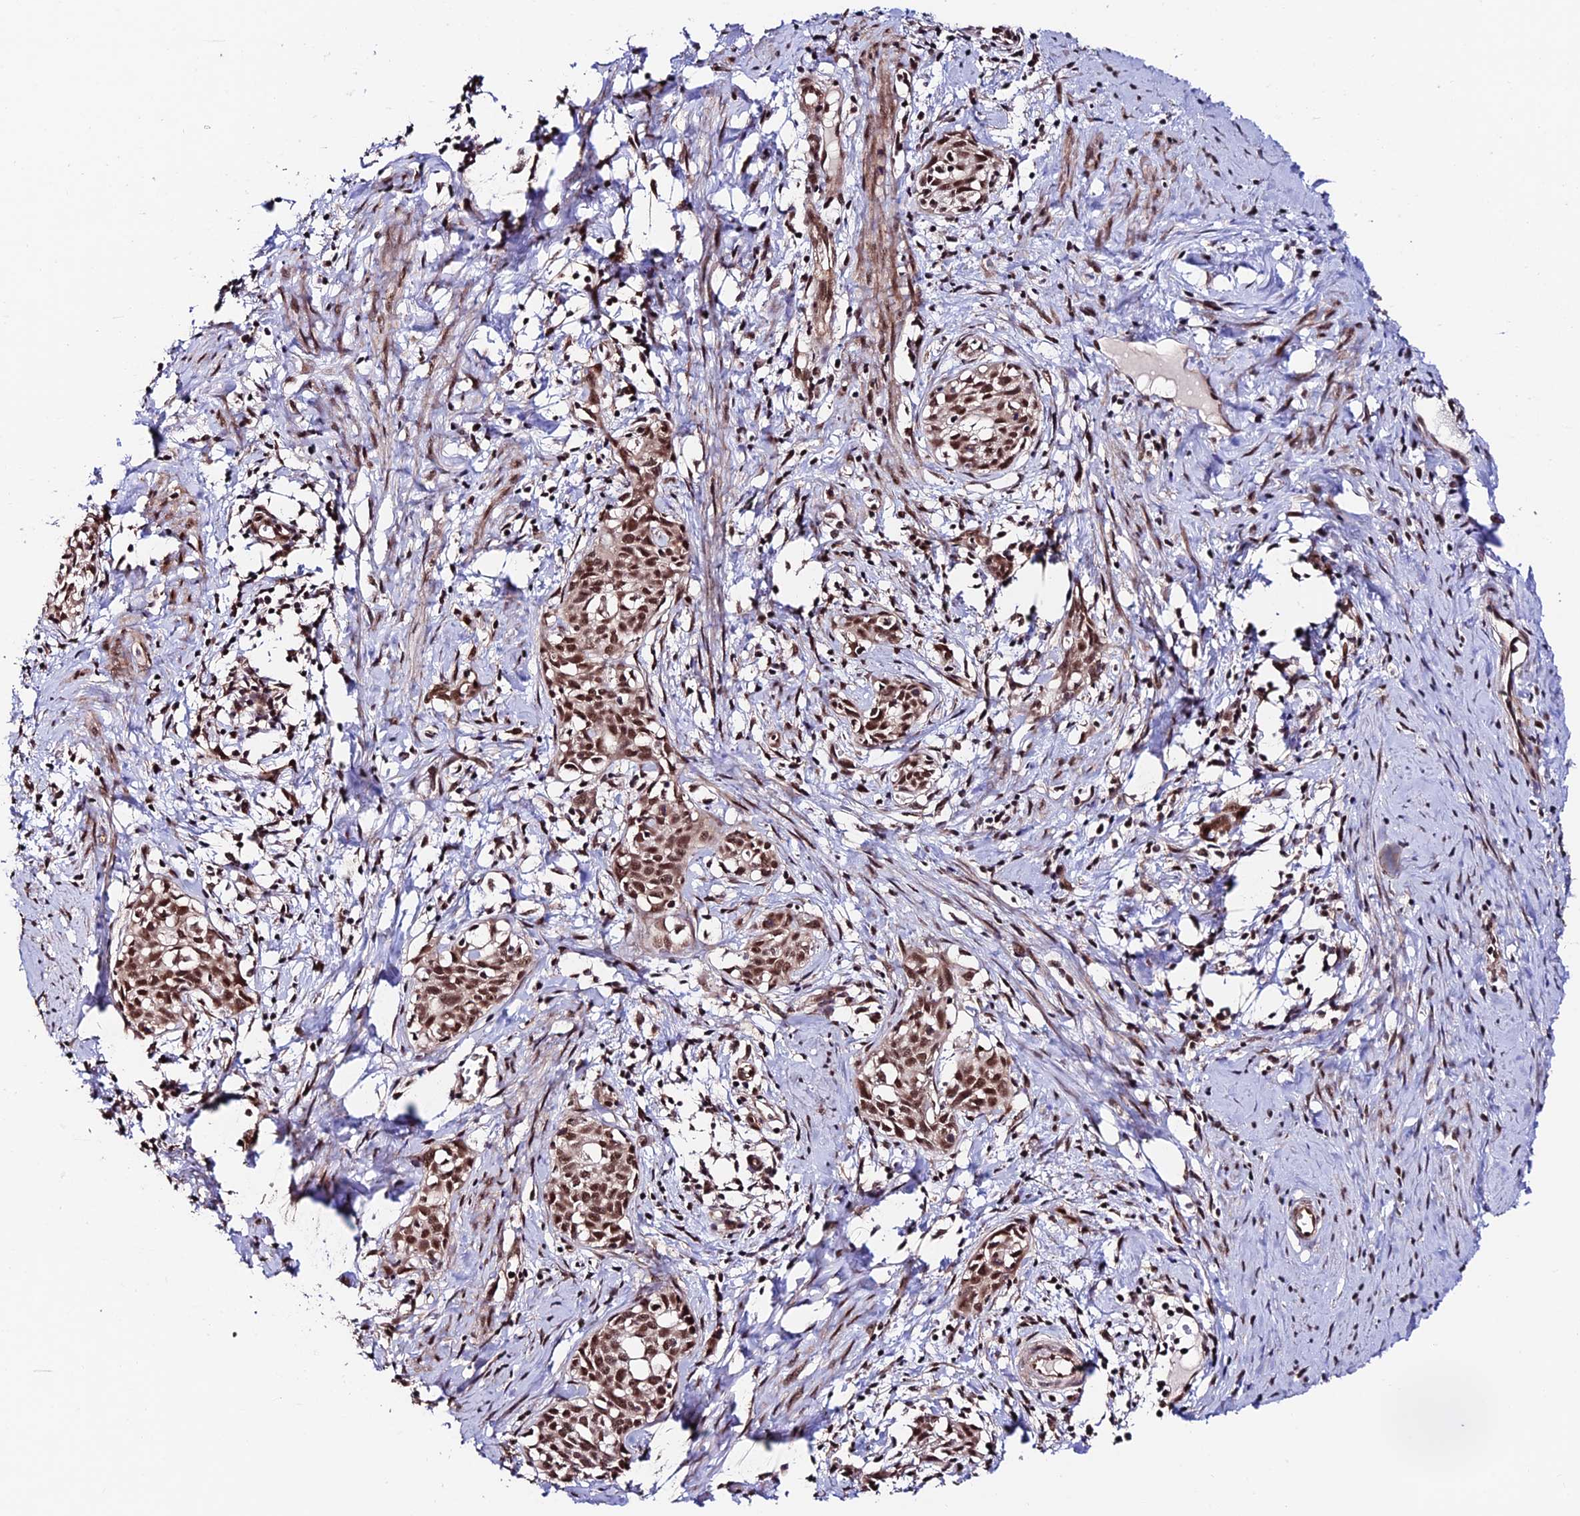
{"staining": {"intensity": "strong", "quantity": ">75%", "location": "nuclear"}, "tissue": "cervical cancer", "cell_type": "Tumor cells", "image_type": "cancer", "snomed": [{"axis": "morphology", "description": "Squamous cell carcinoma, NOS"}, {"axis": "topography", "description": "Cervix"}], "caption": "A brown stain labels strong nuclear expression of a protein in cervical cancer tumor cells.", "gene": "RBM42", "patient": {"sex": "female", "age": 52}}